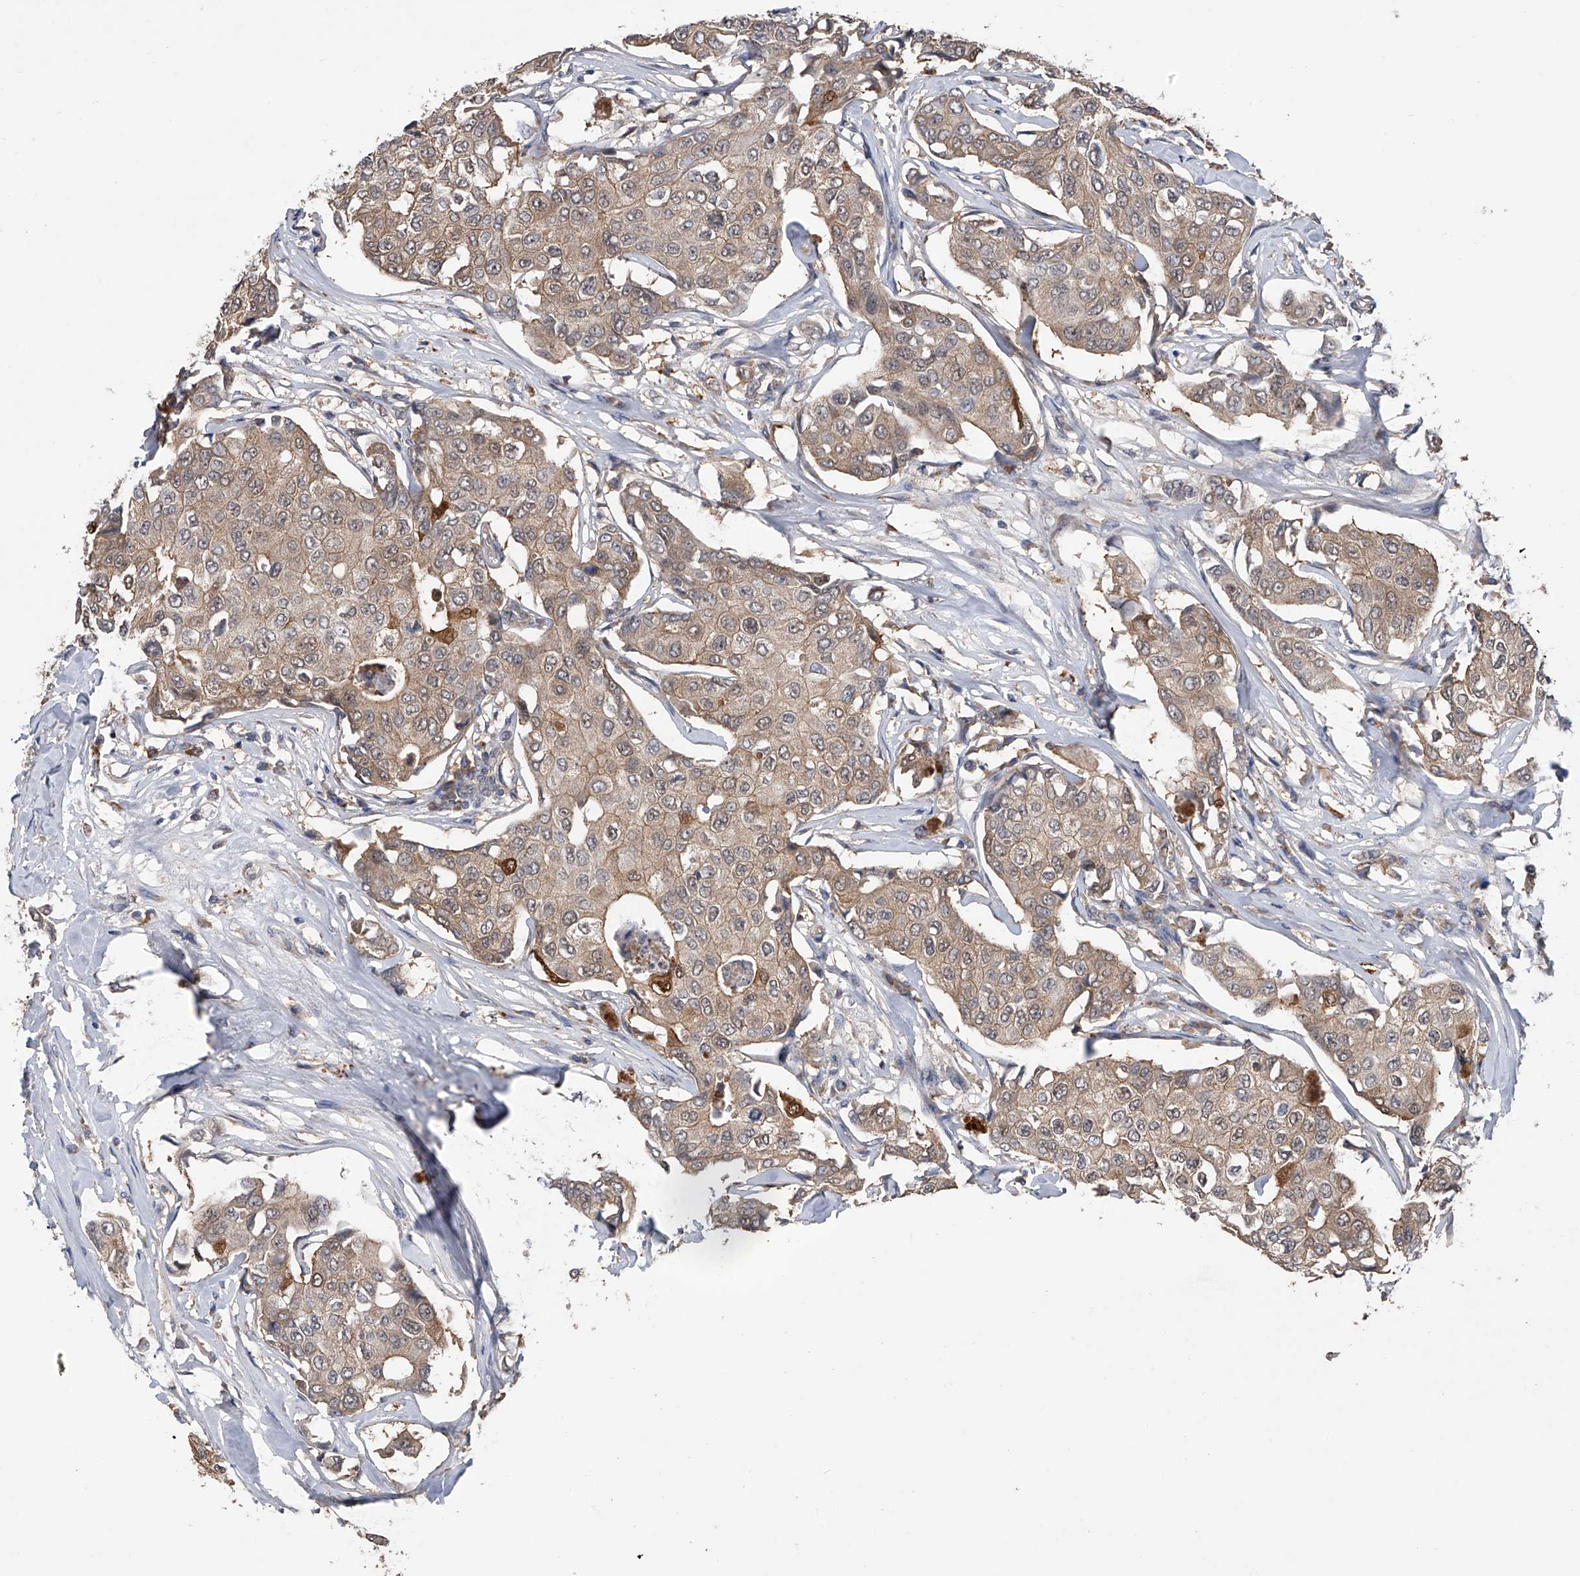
{"staining": {"intensity": "weak", "quantity": "25%-75%", "location": "cytoplasmic/membranous"}, "tissue": "breast cancer", "cell_type": "Tumor cells", "image_type": "cancer", "snomed": [{"axis": "morphology", "description": "Duct carcinoma"}, {"axis": "topography", "description": "Breast"}], "caption": "A micrograph of human breast cancer stained for a protein shows weak cytoplasmic/membranous brown staining in tumor cells.", "gene": "CFAP298", "patient": {"sex": "female", "age": 80}}